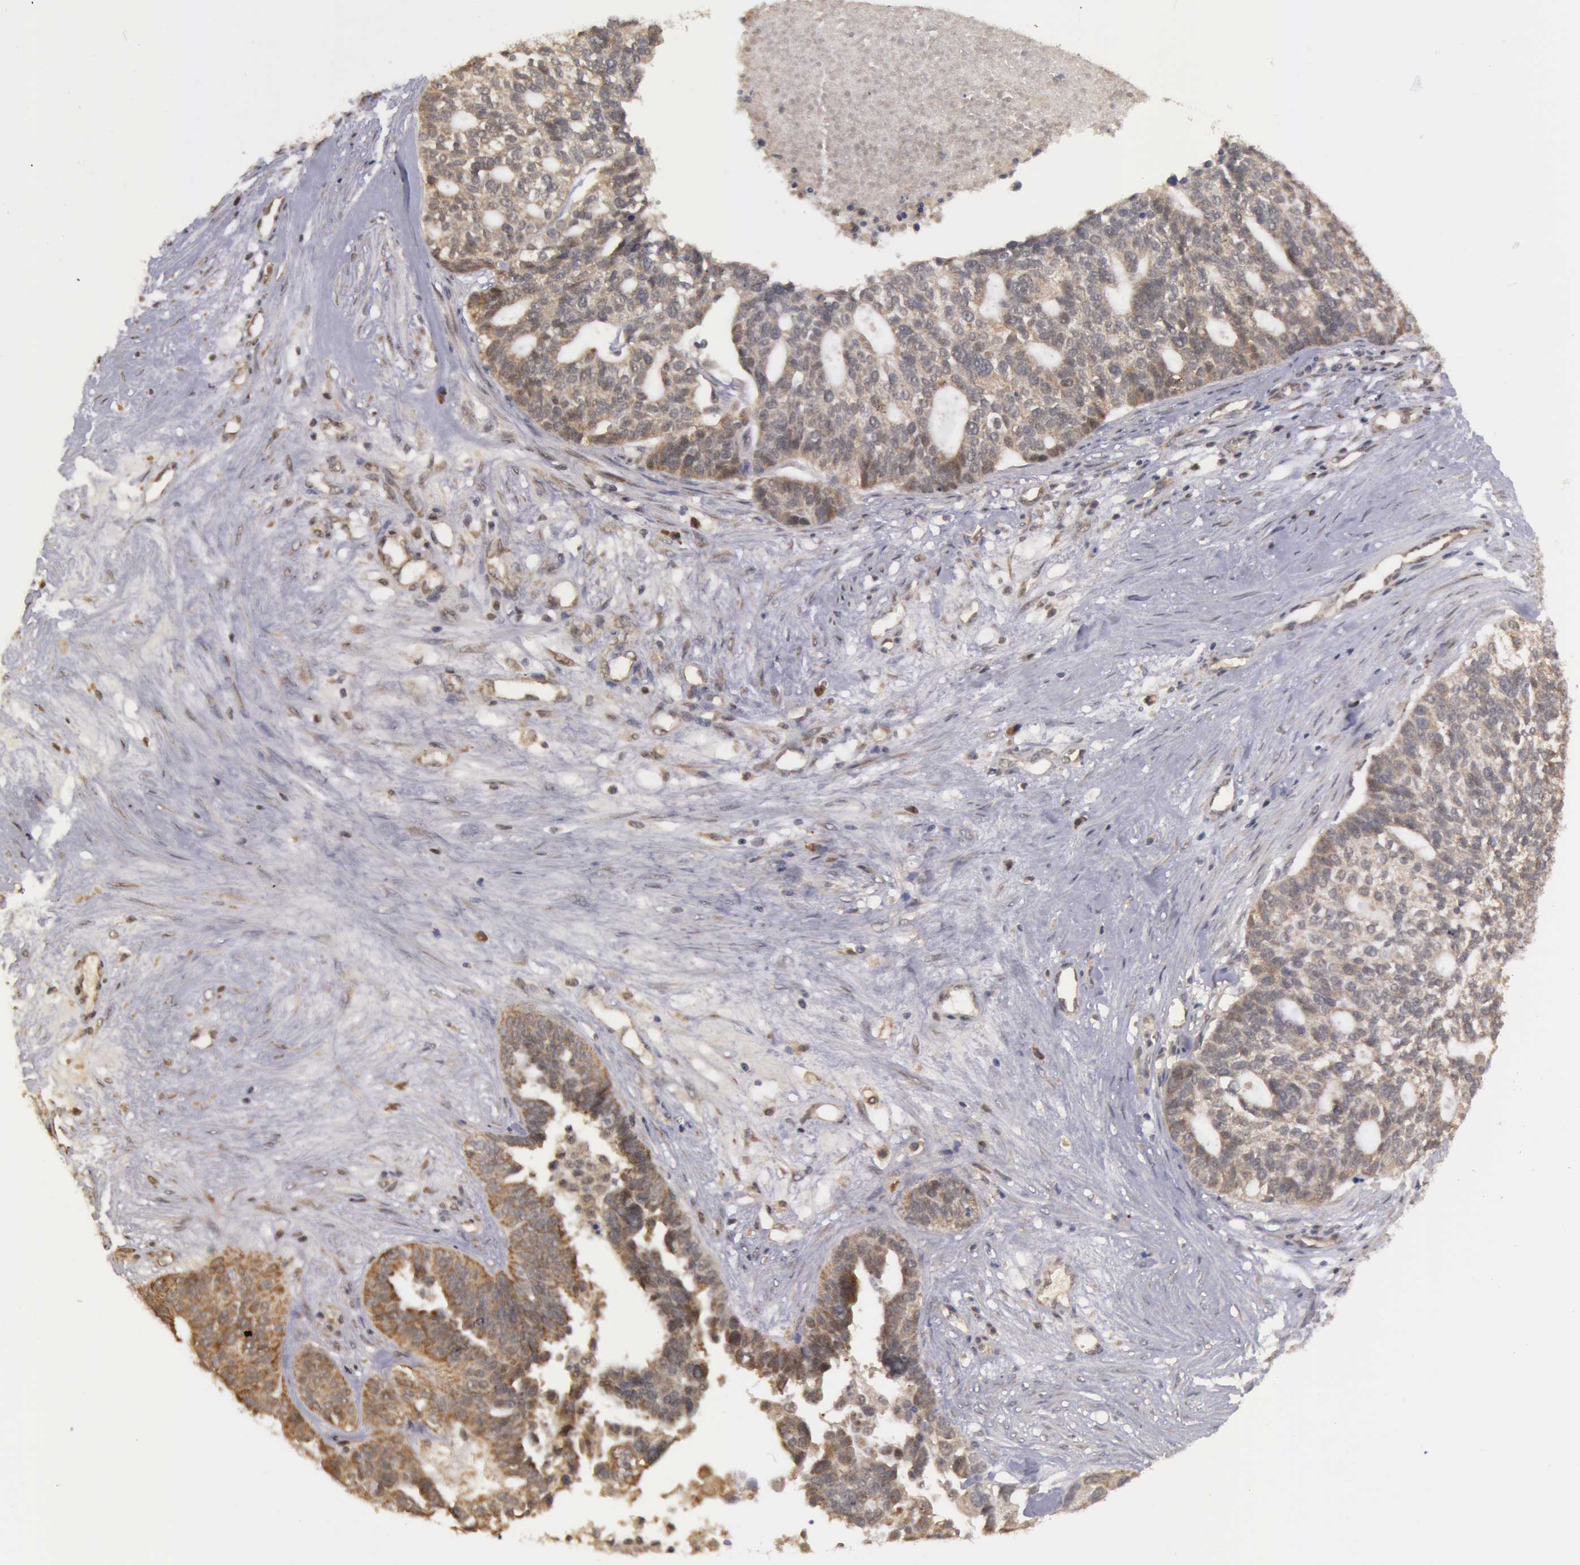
{"staining": {"intensity": "moderate", "quantity": ">75%", "location": "cytoplasmic/membranous"}, "tissue": "ovarian cancer", "cell_type": "Tumor cells", "image_type": "cancer", "snomed": [{"axis": "morphology", "description": "Cystadenocarcinoma, serous, NOS"}, {"axis": "topography", "description": "Ovary"}], "caption": "Approximately >75% of tumor cells in ovarian cancer reveal moderate cytoplasmic/membranous protein expression as visualized by brown immunohistochemical staining.", "gene": "GLIS1", "patient": {"sex": "female", "age": 59}}